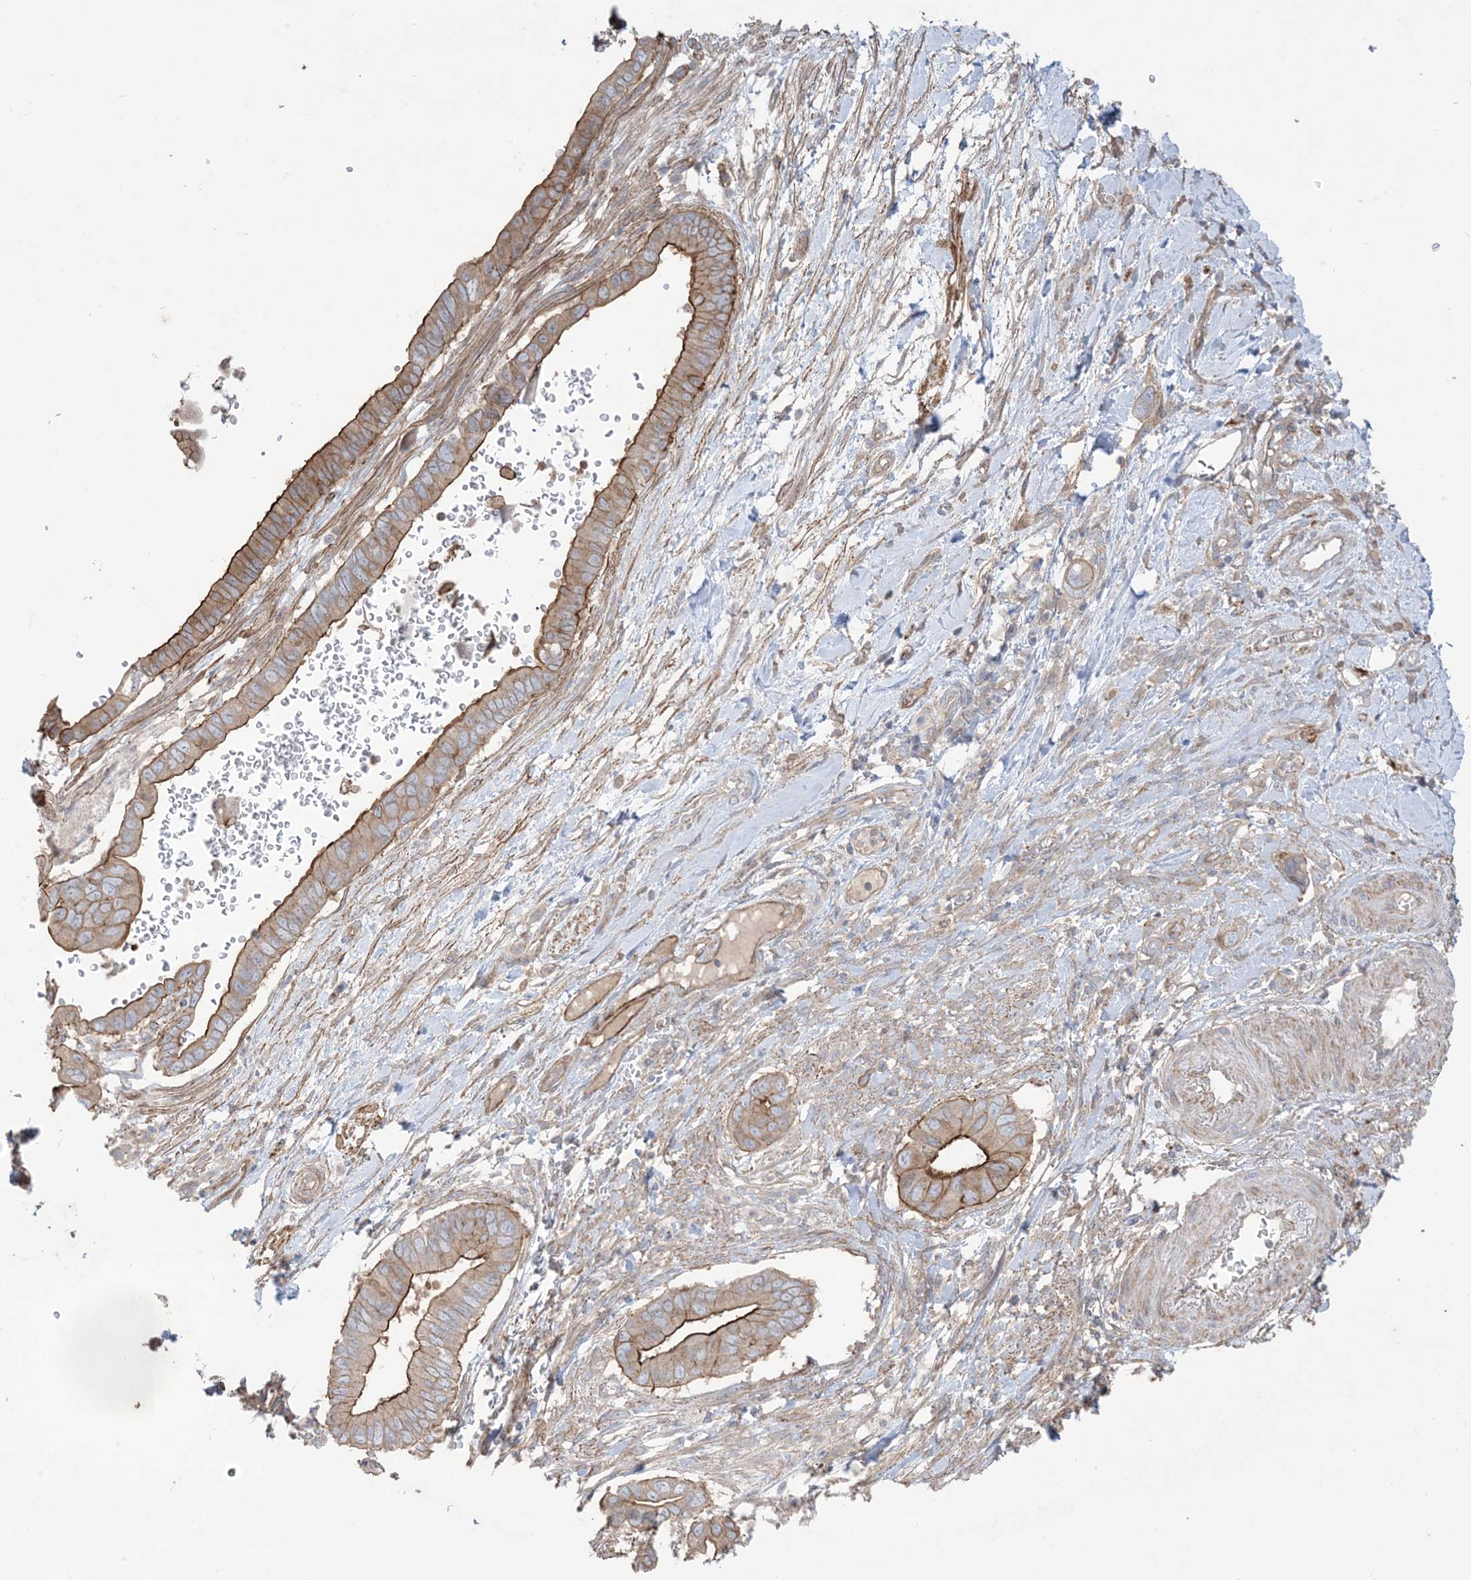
{"staining": {"intensity": "moderate", "quantity": ">75%", "location": "cytoplasmic/membranous"}, "tissue": "pancreatic cancer", "cell_type": "Tumor cells", "image_type": "cancer", "snomed": [{"axis": "morphology", "description": "Adenocarcinoma, NOS"}, {"axis": "topography", "description": "Pancreas"}], "caption": "This image shows pancreatic cancer stained with IHC to label a protein in brown. The cytoplasmic/membranous of tumor cells show moderate positivity for the protein. Nuclei are counter-stained blue.", "gene": "CCNY", "patient": {"sex": "male", "age": 68}}